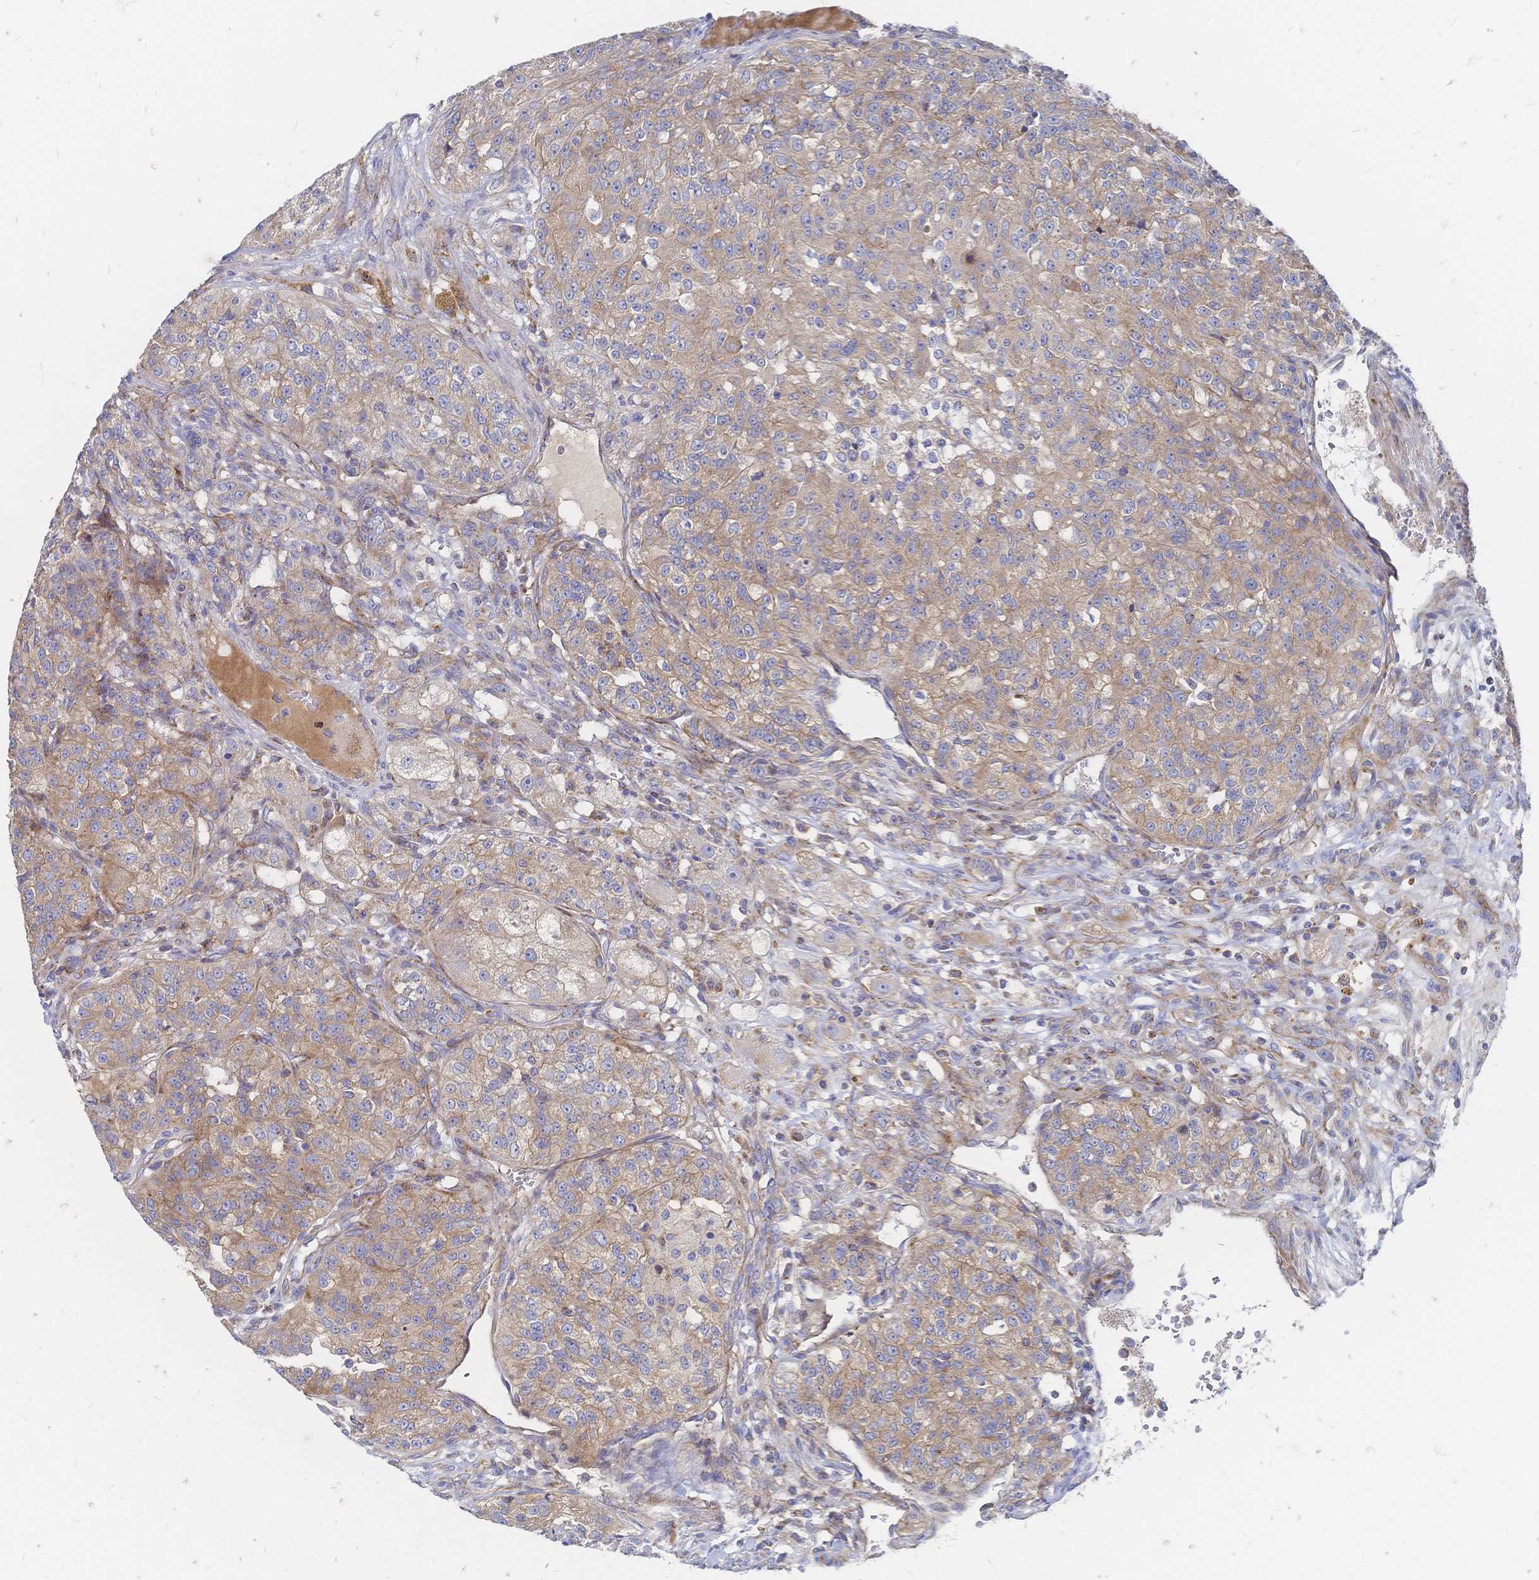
{"staining": {"intensity": "weak", "quantity": ">75%", "location": "cytoplasmic/membranous"}, "tissue": "renal cancer", "cell_type": "Tumor cells", "image_type": "cancer", "snomed": [{"axis": "morphology", "description": "Adenocarcinoma, NOS"}, {"axis": "topography", "description": "Kidney"}], "caption": "Immunohistochemical staining of human renal adenocarcinoma reveals low levels of weak cytoplasmic/membranous staining in approximately >75% of tumor cells.", "gene": "SORBS1", "patient": {"sex": "female", "age": 63}}